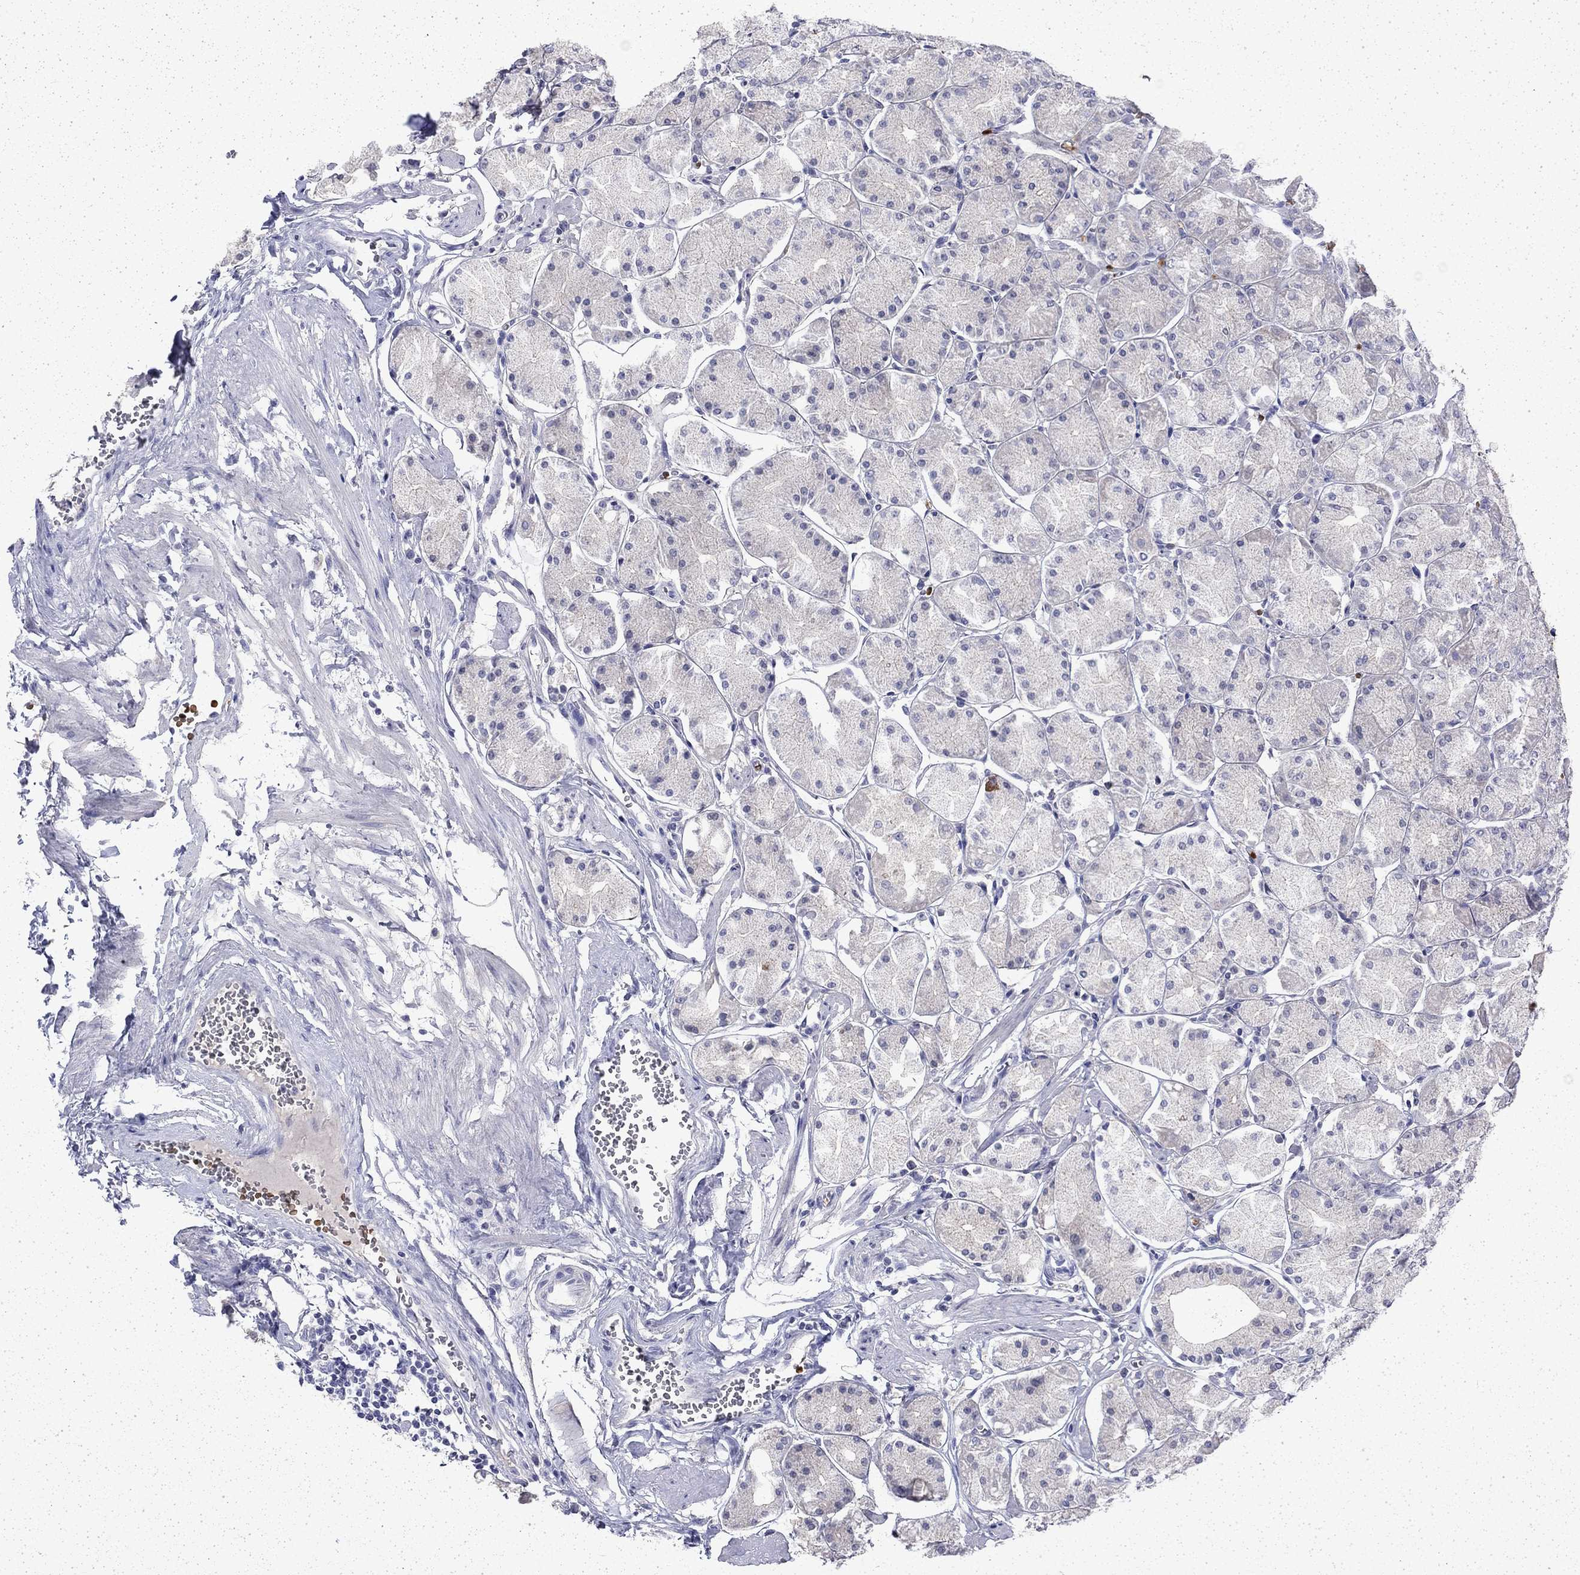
{"staining": {"intensity": "negative", "quantity": "none", "location": "none"}, "tissue": "stomach", "cell_type": "Glandular cells", "image_type": "normal", "snomed": [{"axis": "morphology", "description": "Normal tissue, NOS"}, {"axis": "topography", "description": "Stomach, upper"}], "caption": "High magnification brightfield microscopy of unremarkable stomach stained with DAB (brown) and counterstained with hematoxylin (blue): glandular cells show no significant staining. (Immunohistochemistry, brightfield microscopy, high magnification).", "gene": "ENPP6", "patient": {"sex": "male", "age": 60}}